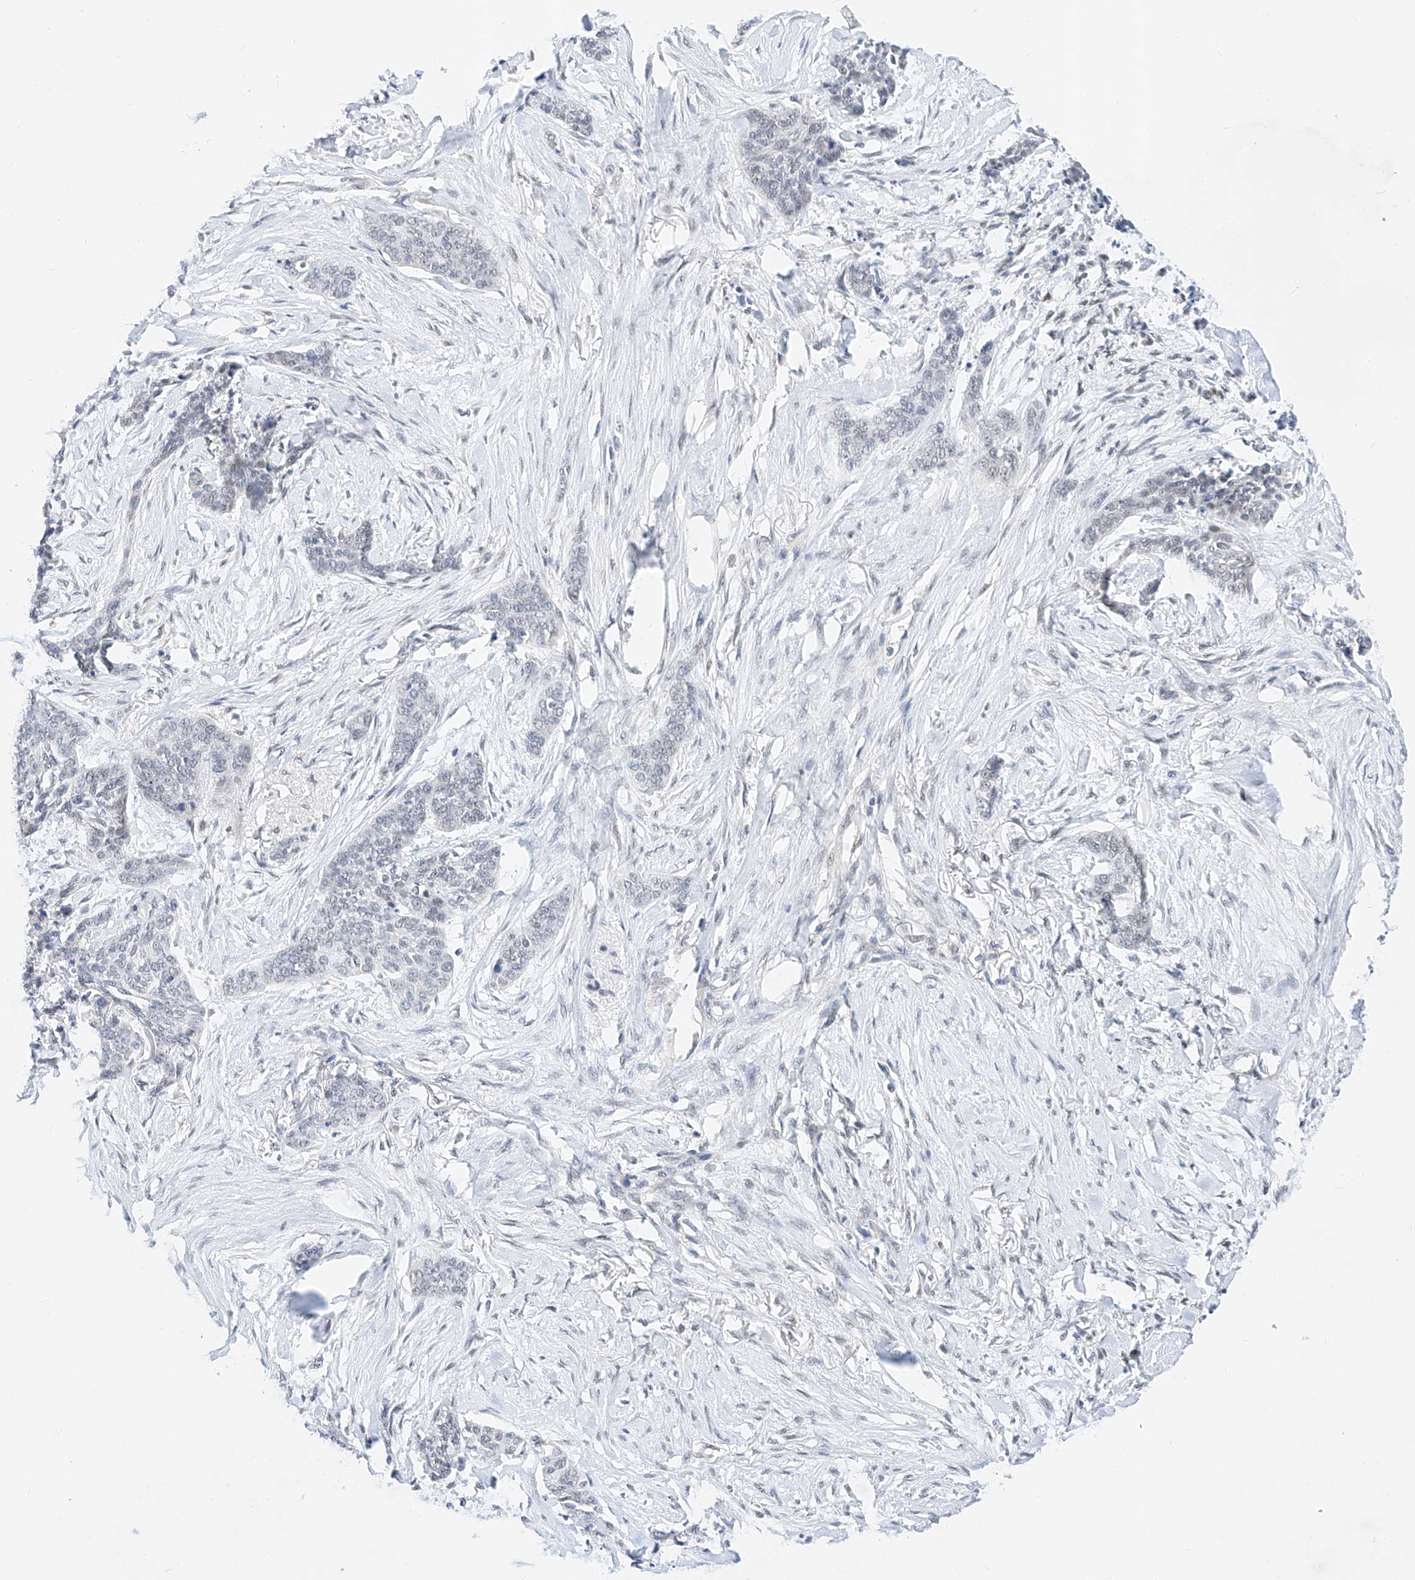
{"staining": {"intensity": "negative", "quantity": "none", "location": "none"}, "tissue": "skin cancer", "cell_type": "Tumor cells", "image_type": "cancer", "snomed": [{"axis": "morphology", "description": "Basal cell carcinoma"}, {"axis": "topography", "description": "Skin"}], "caption": "Immunohistochemistry (IHC) of skin cancer displays no staining in tumor cells.", "gene": "KCNJ1", "patient": {"sex": "female", "age": 64}}